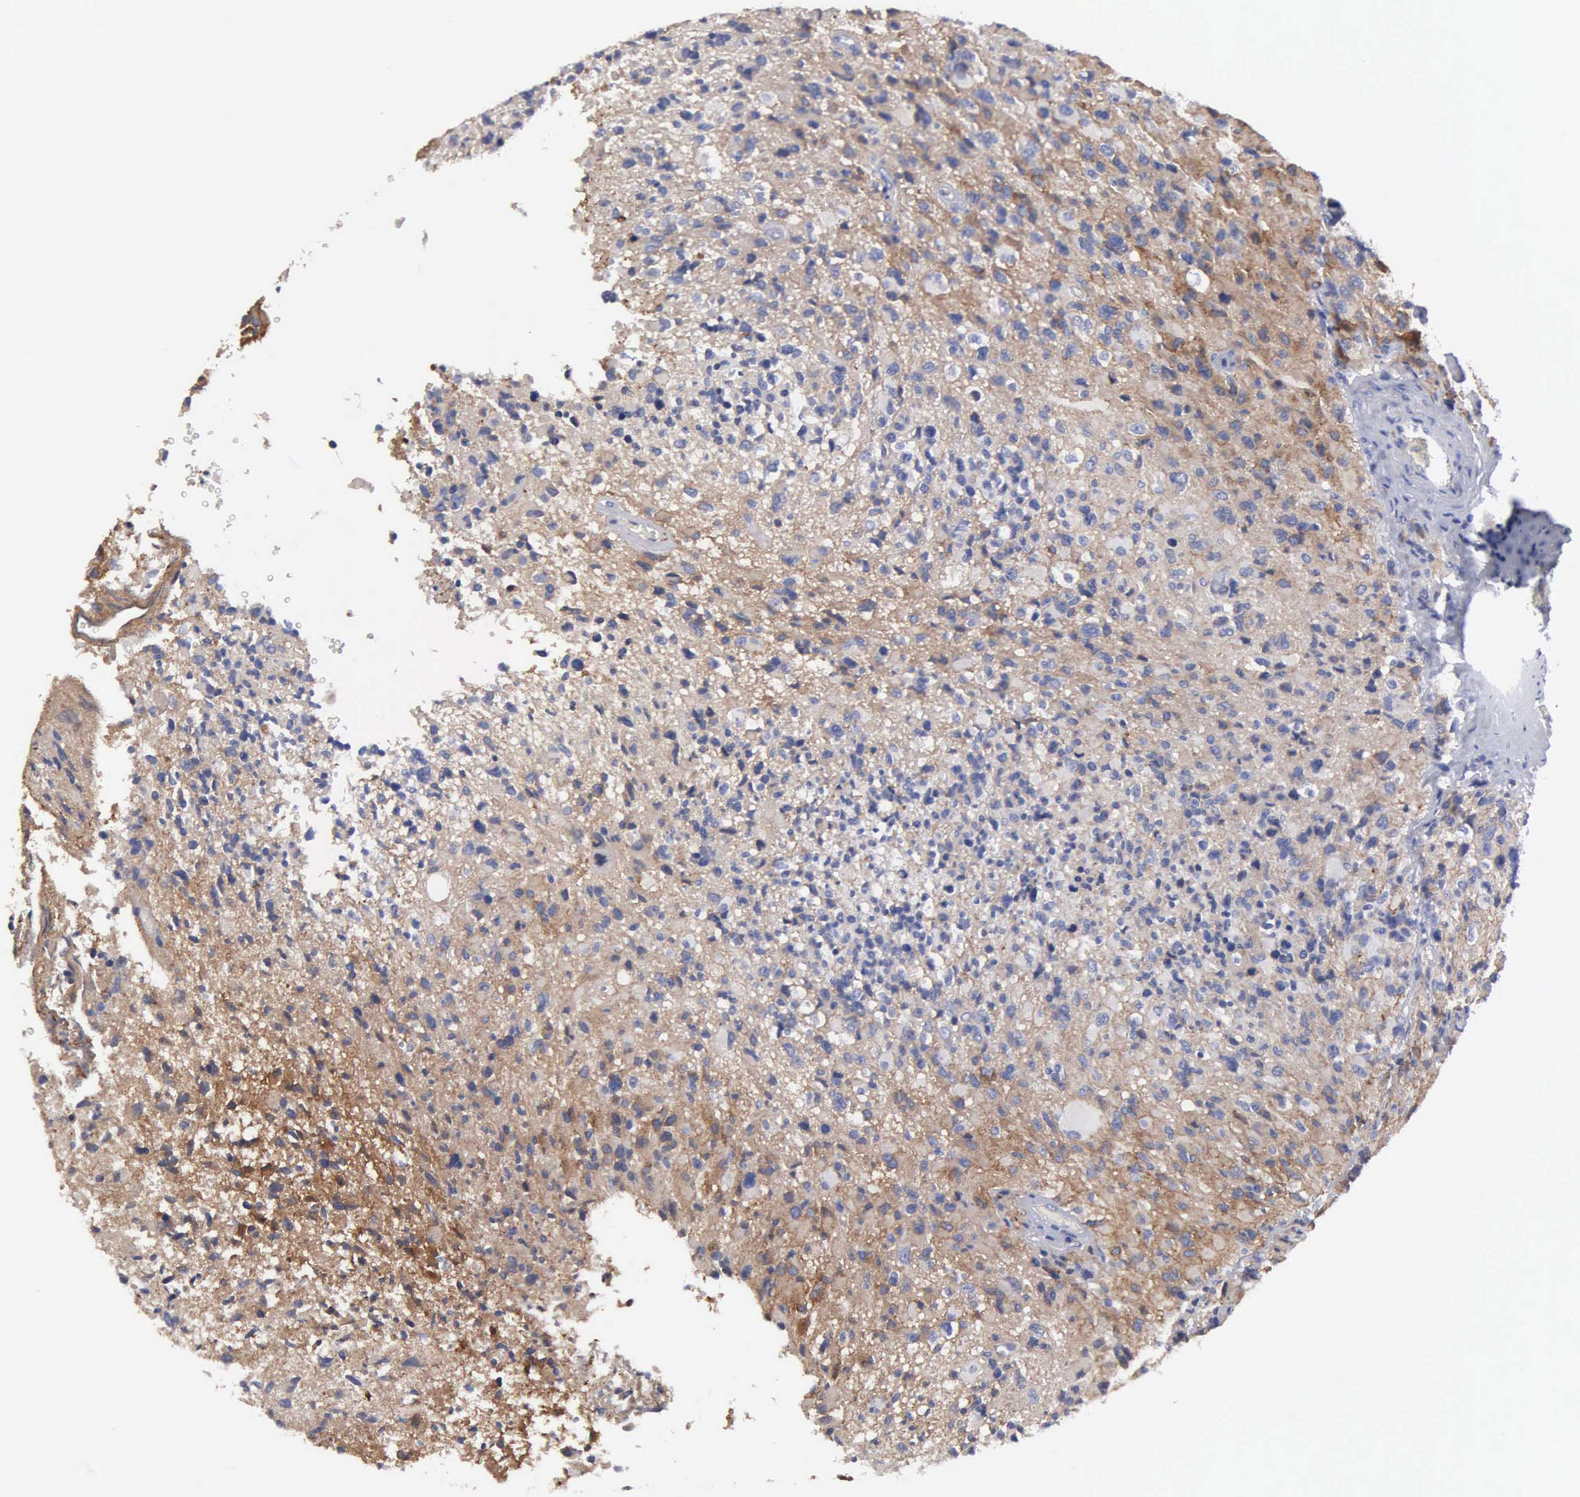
{"staining": {"intensity": "moderate", "quantity": "25%-75%", "location": "cytoplasmic/membranous"}, "tissue": "glioma", "cell_type": "Tumor cells", "image_type": "cancer", "snomed": [{"axis": "morphology", "description": "Glioma, malignant, High grade"}, {"axis": "topography", "description": "Brain"}], "caption": "An IHC histopathology image of neoplastic tissue is shown. Protein staining in brown shows moderate cytoplasmic/membranous positivity in glioma within tumor cells.", "gene": "RDX", "patient": {"sex": "male", "age": 69}}